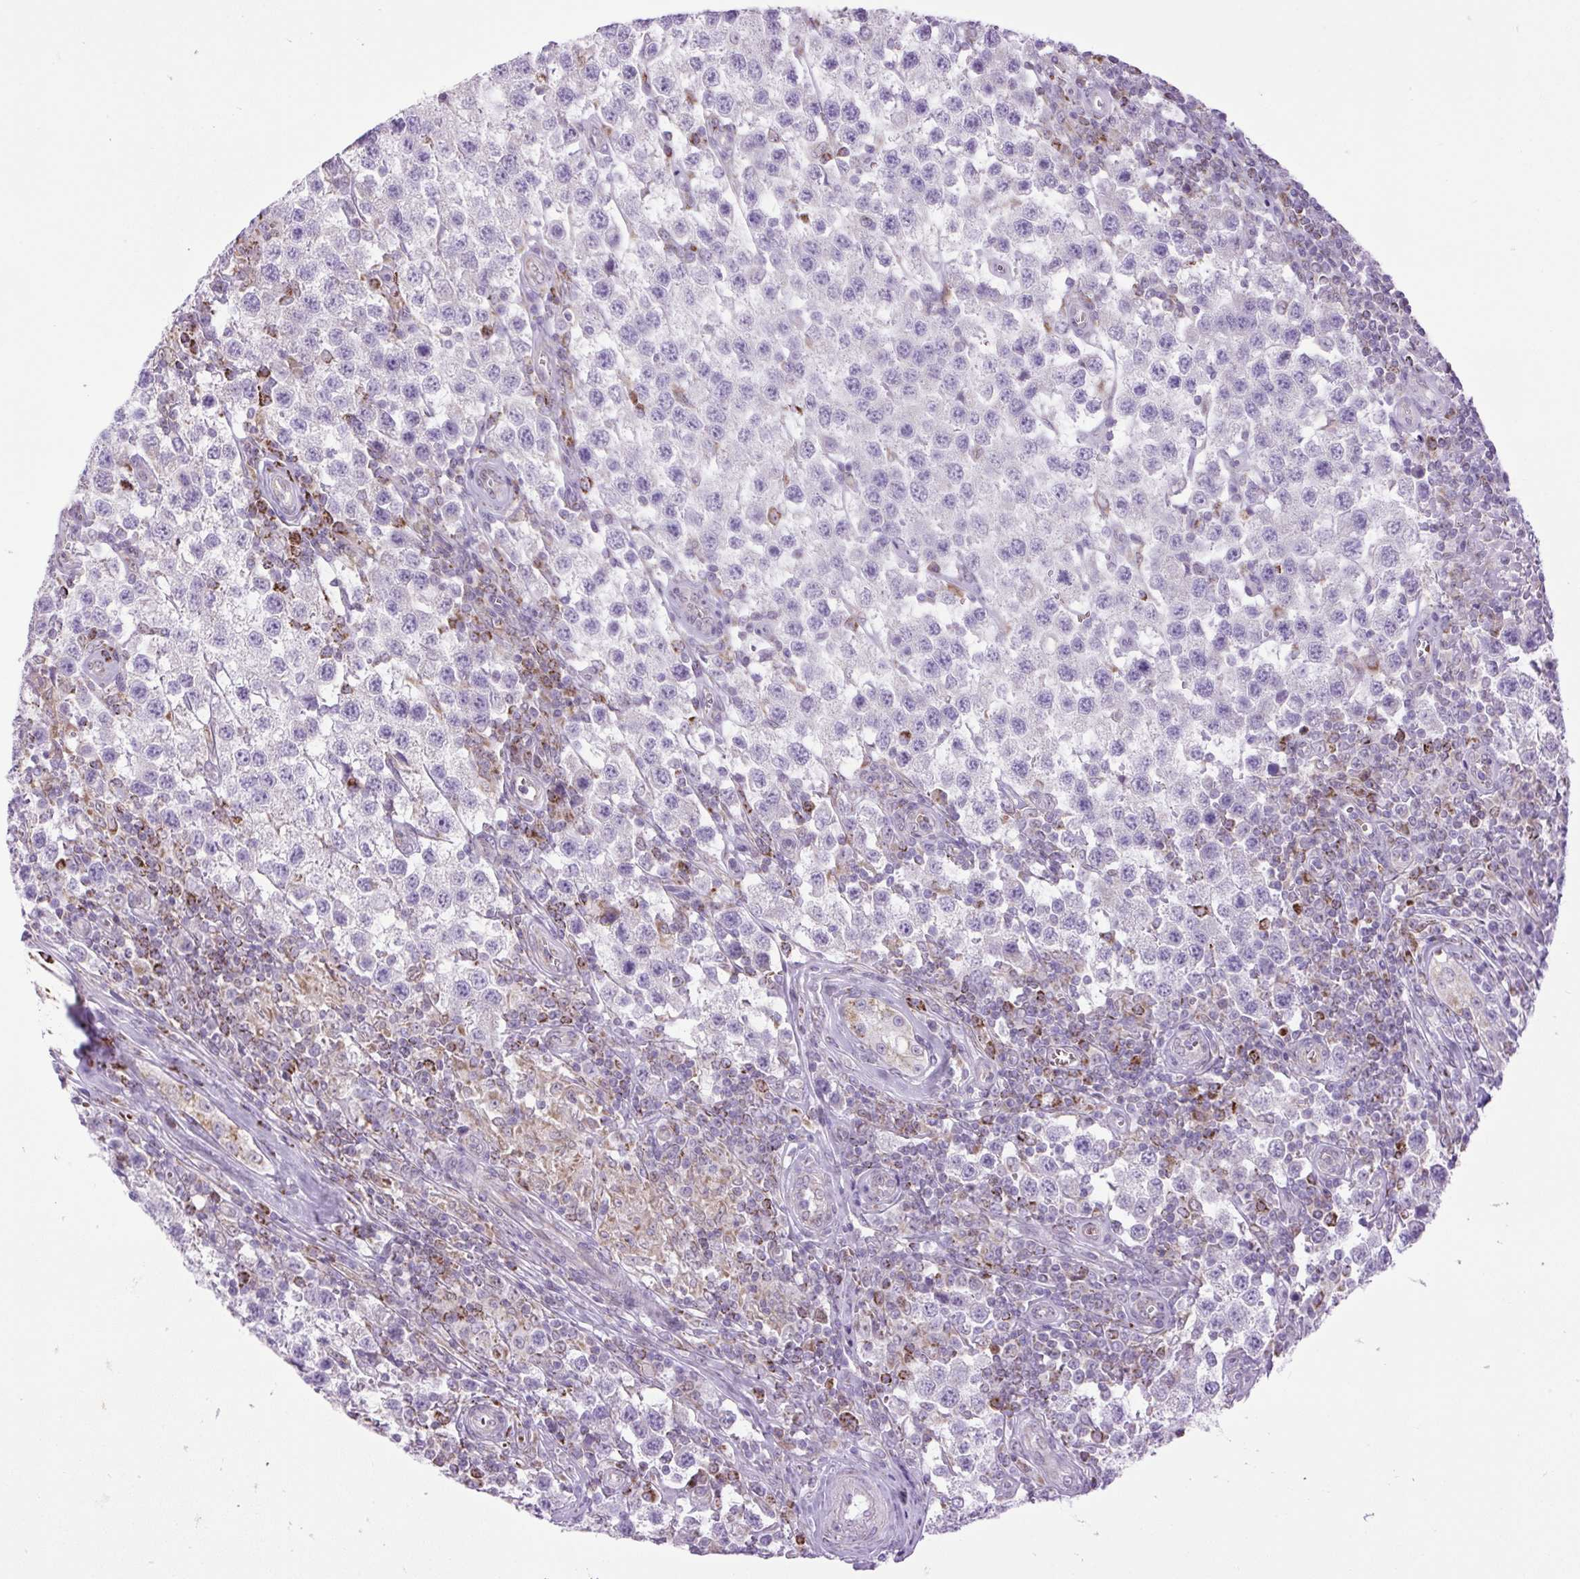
{"staining": {"intensity": "negative", "quantity": "none", "location": "none"}, "tissue": "testis cancer", "cell_type": "Tumor cells", "image_type": "cancer", "snomed": [{"axis": "morphology", "description": "Seminoma, NOS"}, {"axis": "topography", "description": "Testis"}], "caption": "Immunohistochemistry (IHC) of testis cancer shows no expression in tumor cells.", "gene": "SCO2", "patient": {"sex": "male", "age": 34}}